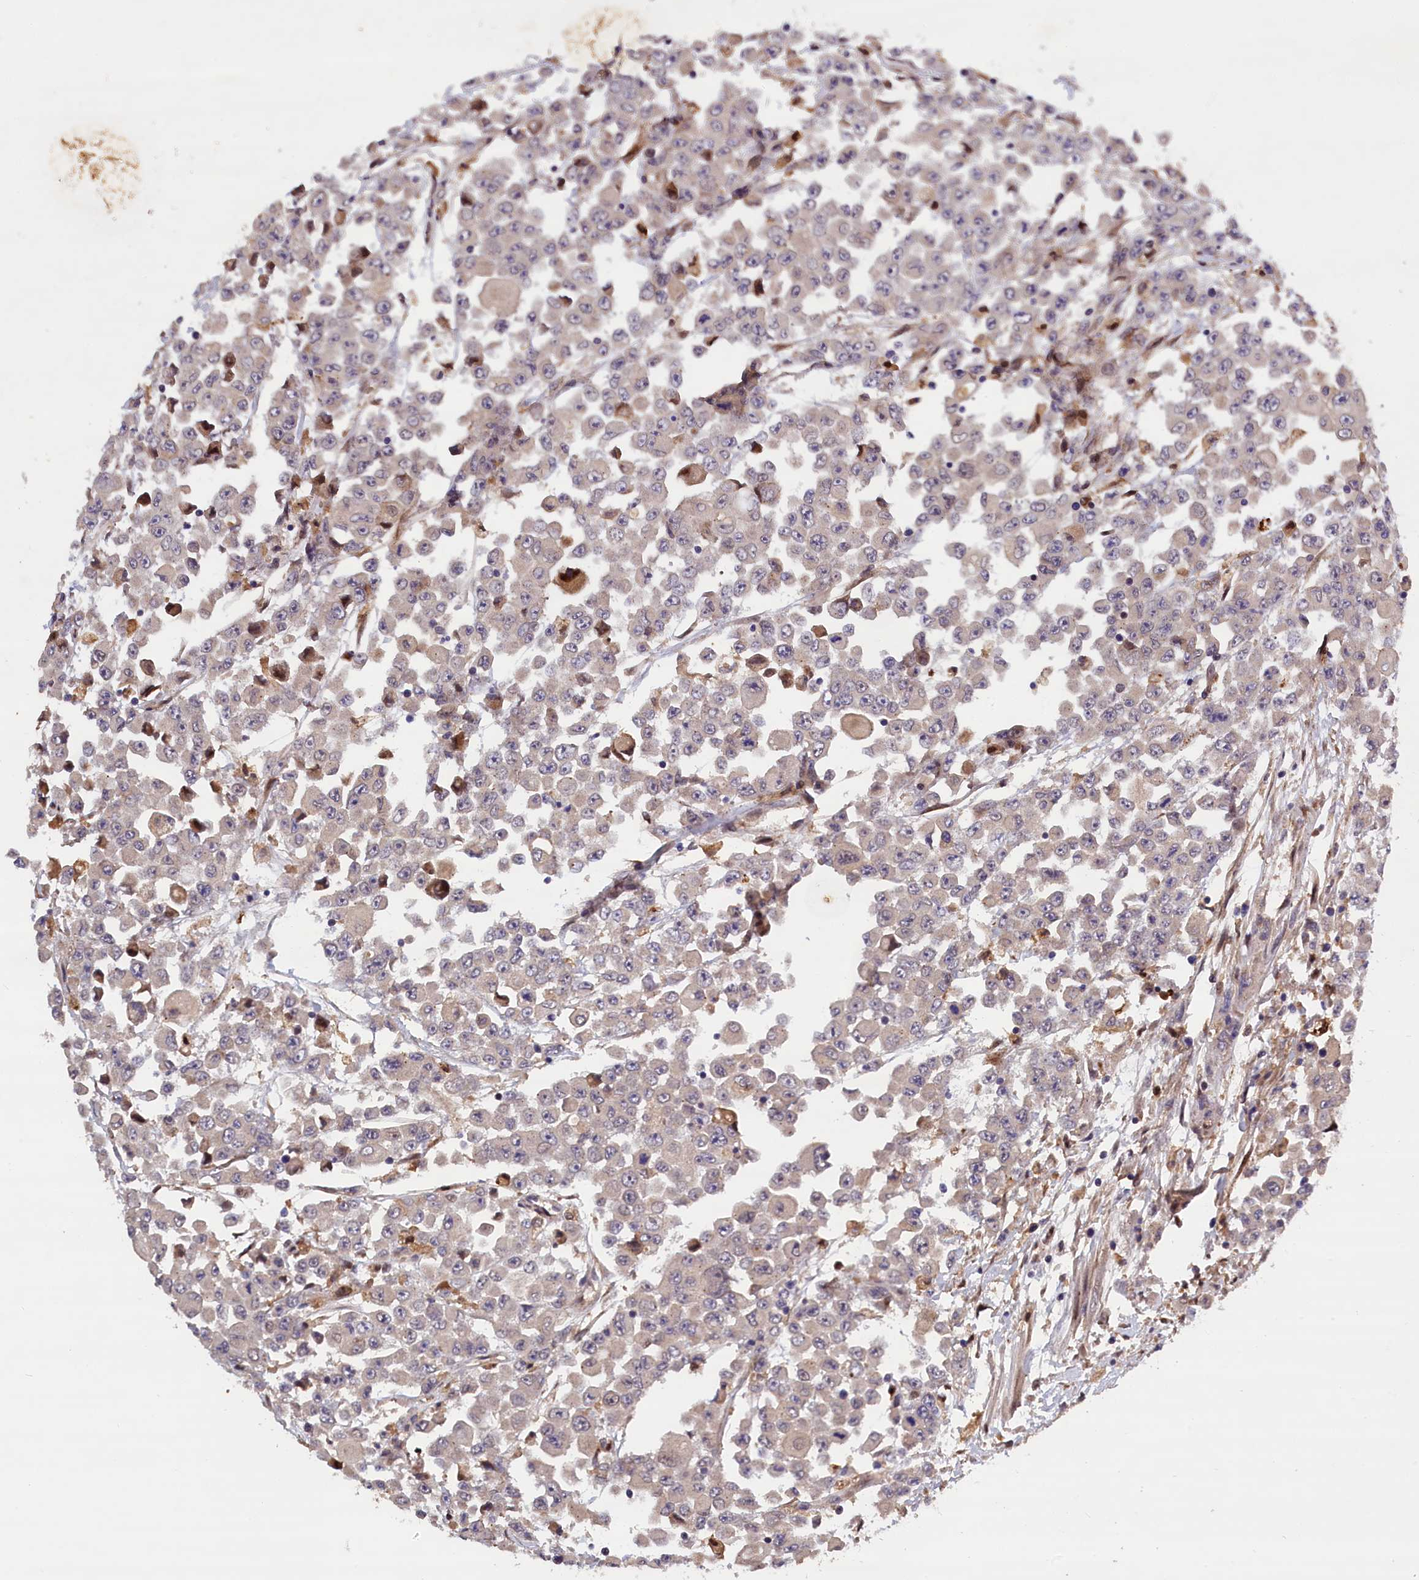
{"staining": {"intensity": "weak", "quantity": "<25%", "location": "cytoplasmic/membranous"}, "tissue": "colorectal cancer", "cell_type": "Tumor cells", "image_type": "cancer", "snomed": [{"axis": "morphology", "description": "Adenocarcinoma, NOS"}, {"axis": "topography", "description": "Colon"}], "caption": "High power microscopy histopathology image of an IHC micrograph of colorectal adenocarcinoma, revealing no significant positivity in tumor cells. The staining was performed using DAB (3,3'-diaminobenzidine) to visualize the protein expression in brown, while the nuclei were stained in blue with hematoxylin (Magnification: 20x).", "gene": "NAIP", "patient": {"sex": "male", "age": 51}}